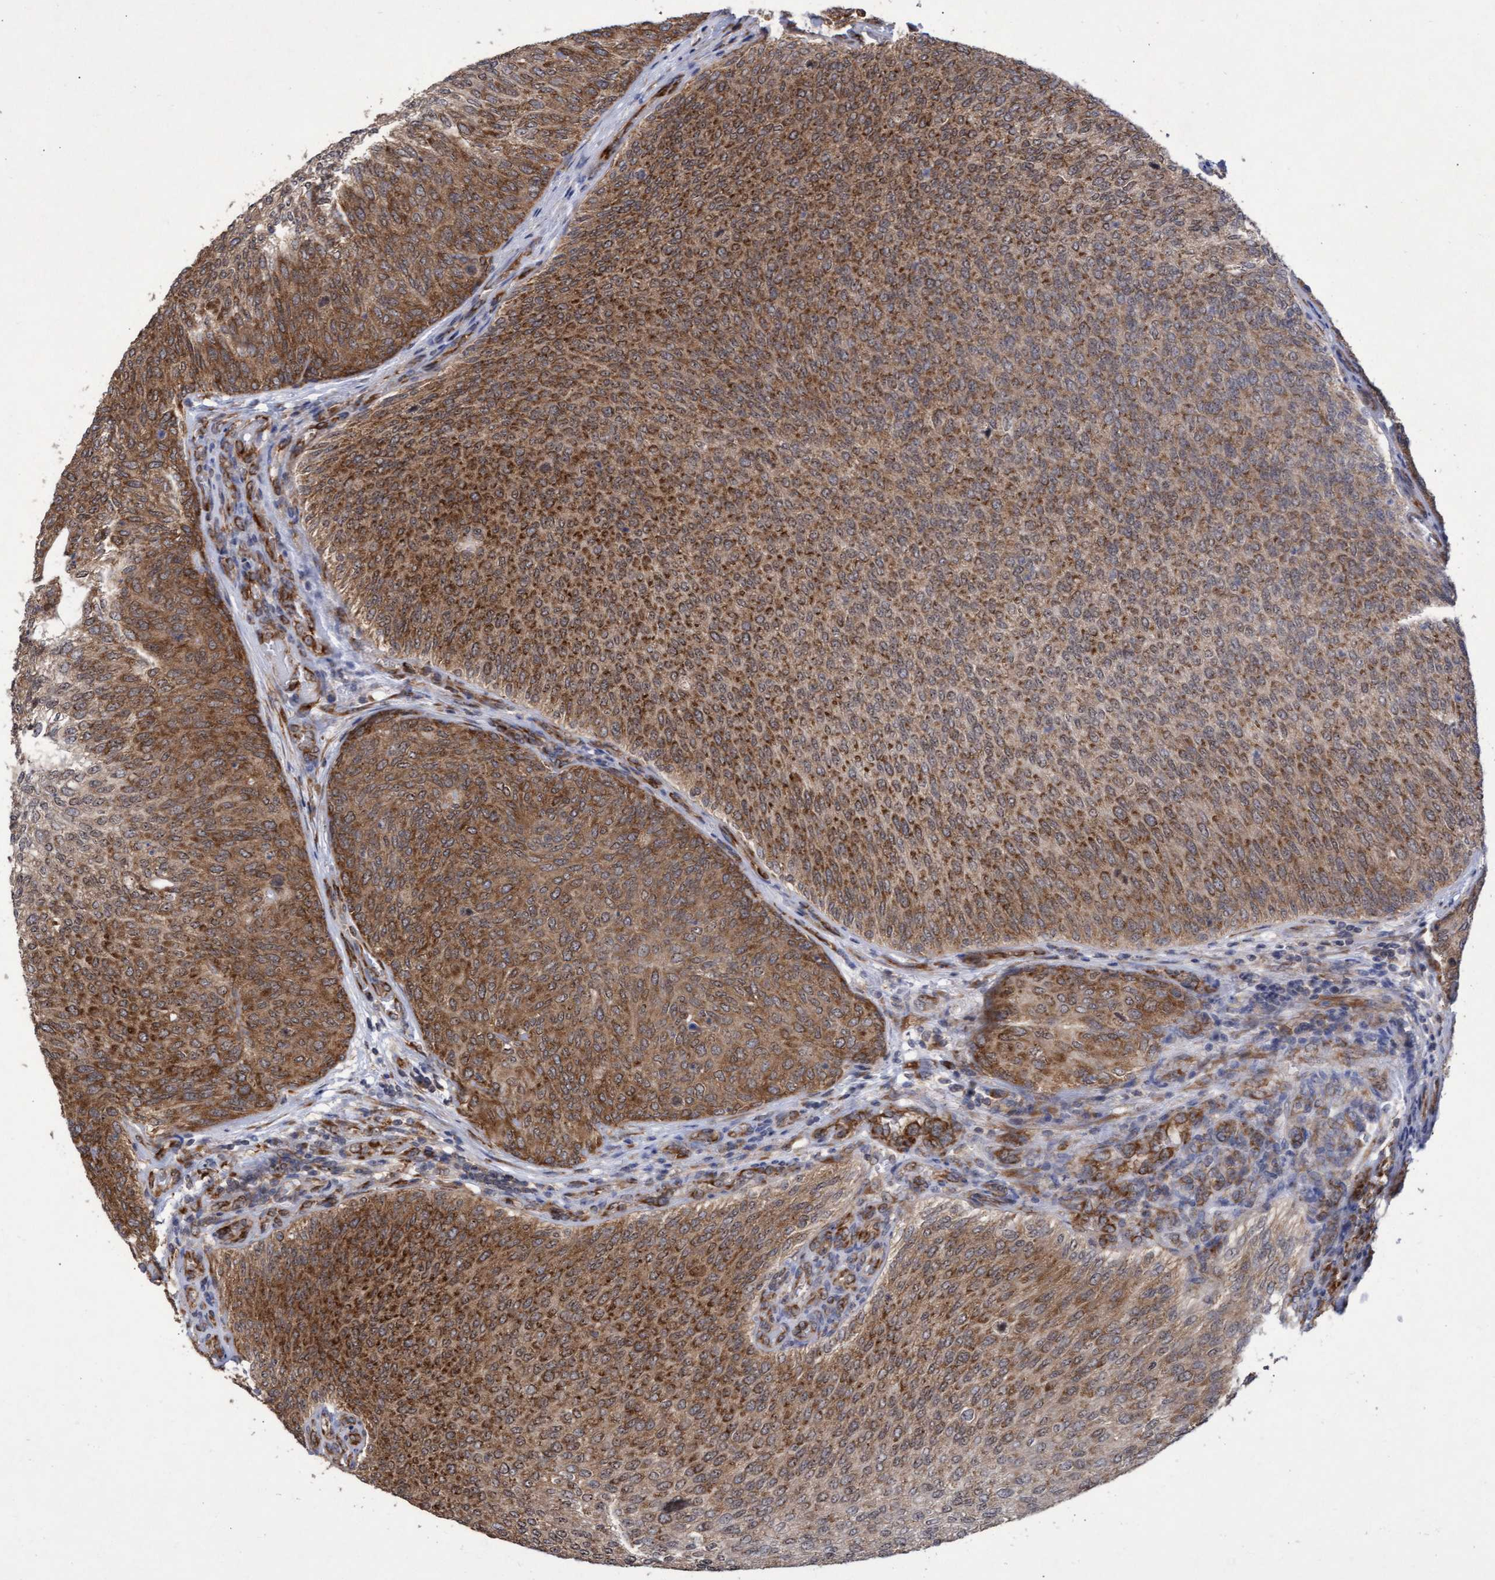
{"staining": {"intensity": "moderate", "quantity": ">75%", "location": "cytoplasmic/membranous"}, "tissue": "urothelial cancer", "cell_type": "Tumor cells", "image_type": "cancer", "snomed": [{"axis": "morphology", "description": "Urothelial carcinoma, Low grade"}, {"axis": "topography", "description": "Urinary bladder"}], "caption": "This is a micrograph of immunohistochemistry staining of urothelial carcinoma (low-grade), which shows moderate positivity in the cytoplasmic/membranous of tumor cells.", "gene": "ABCF2", "patient": {"sex": "female", "age": 79}}